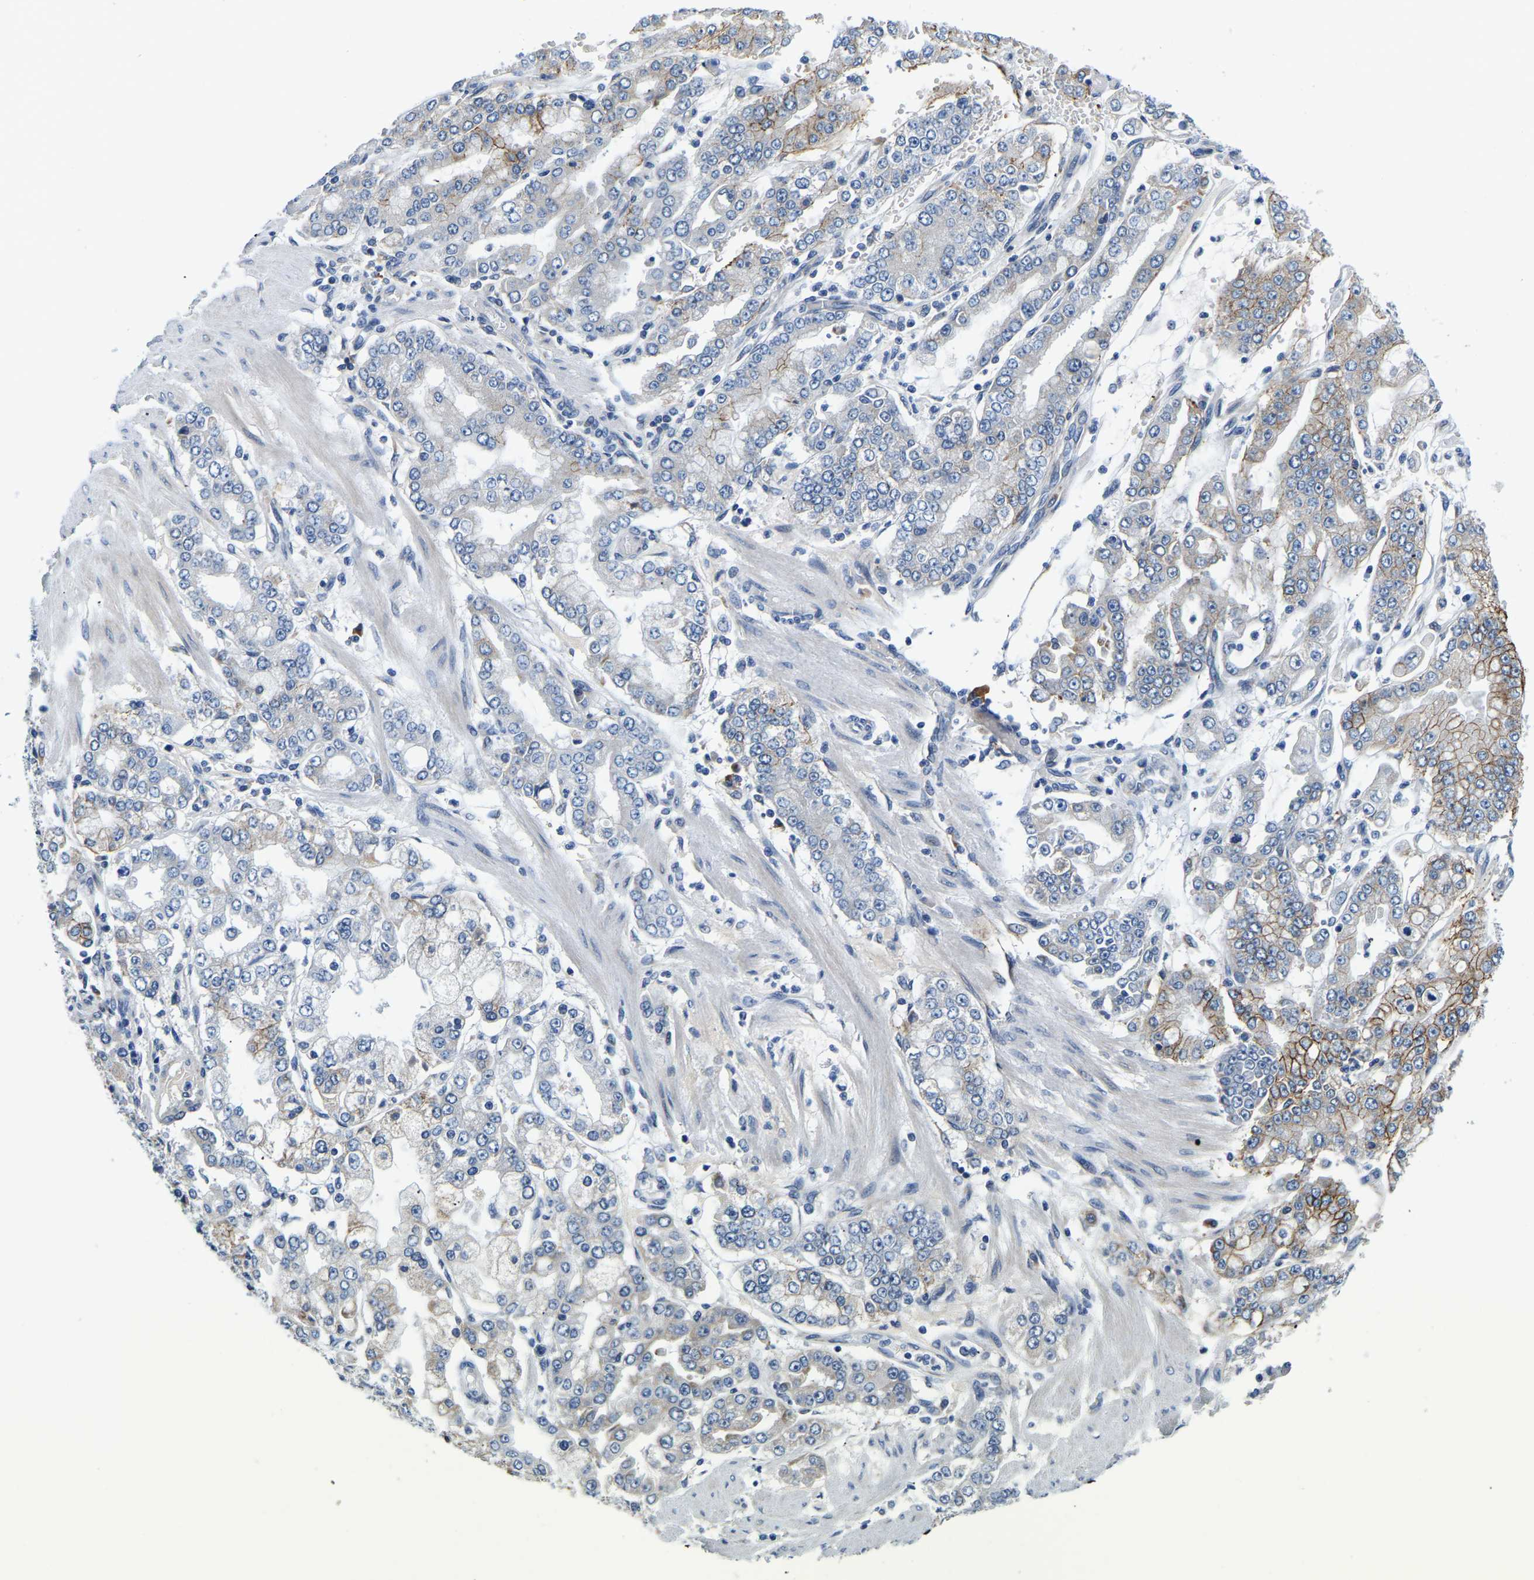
{"staining": {"intensity": "negative", "quantity": "none", "location": "none"}, "tissue": "stomach cancer", "cell_type": "Tumor cells", "image_type": "cancer", "snomed": [{"axis": "morphology", "description": "Adenocarcinoma, NOS"}, {"axis": "topography", "description": "Stomach"}], "caption": "Tumor cells are negative for brown protein staining in stomach cancer (adenocarcinoma).", "gene": "LIAS", "patient": {"sex": "male", "age": 76}}